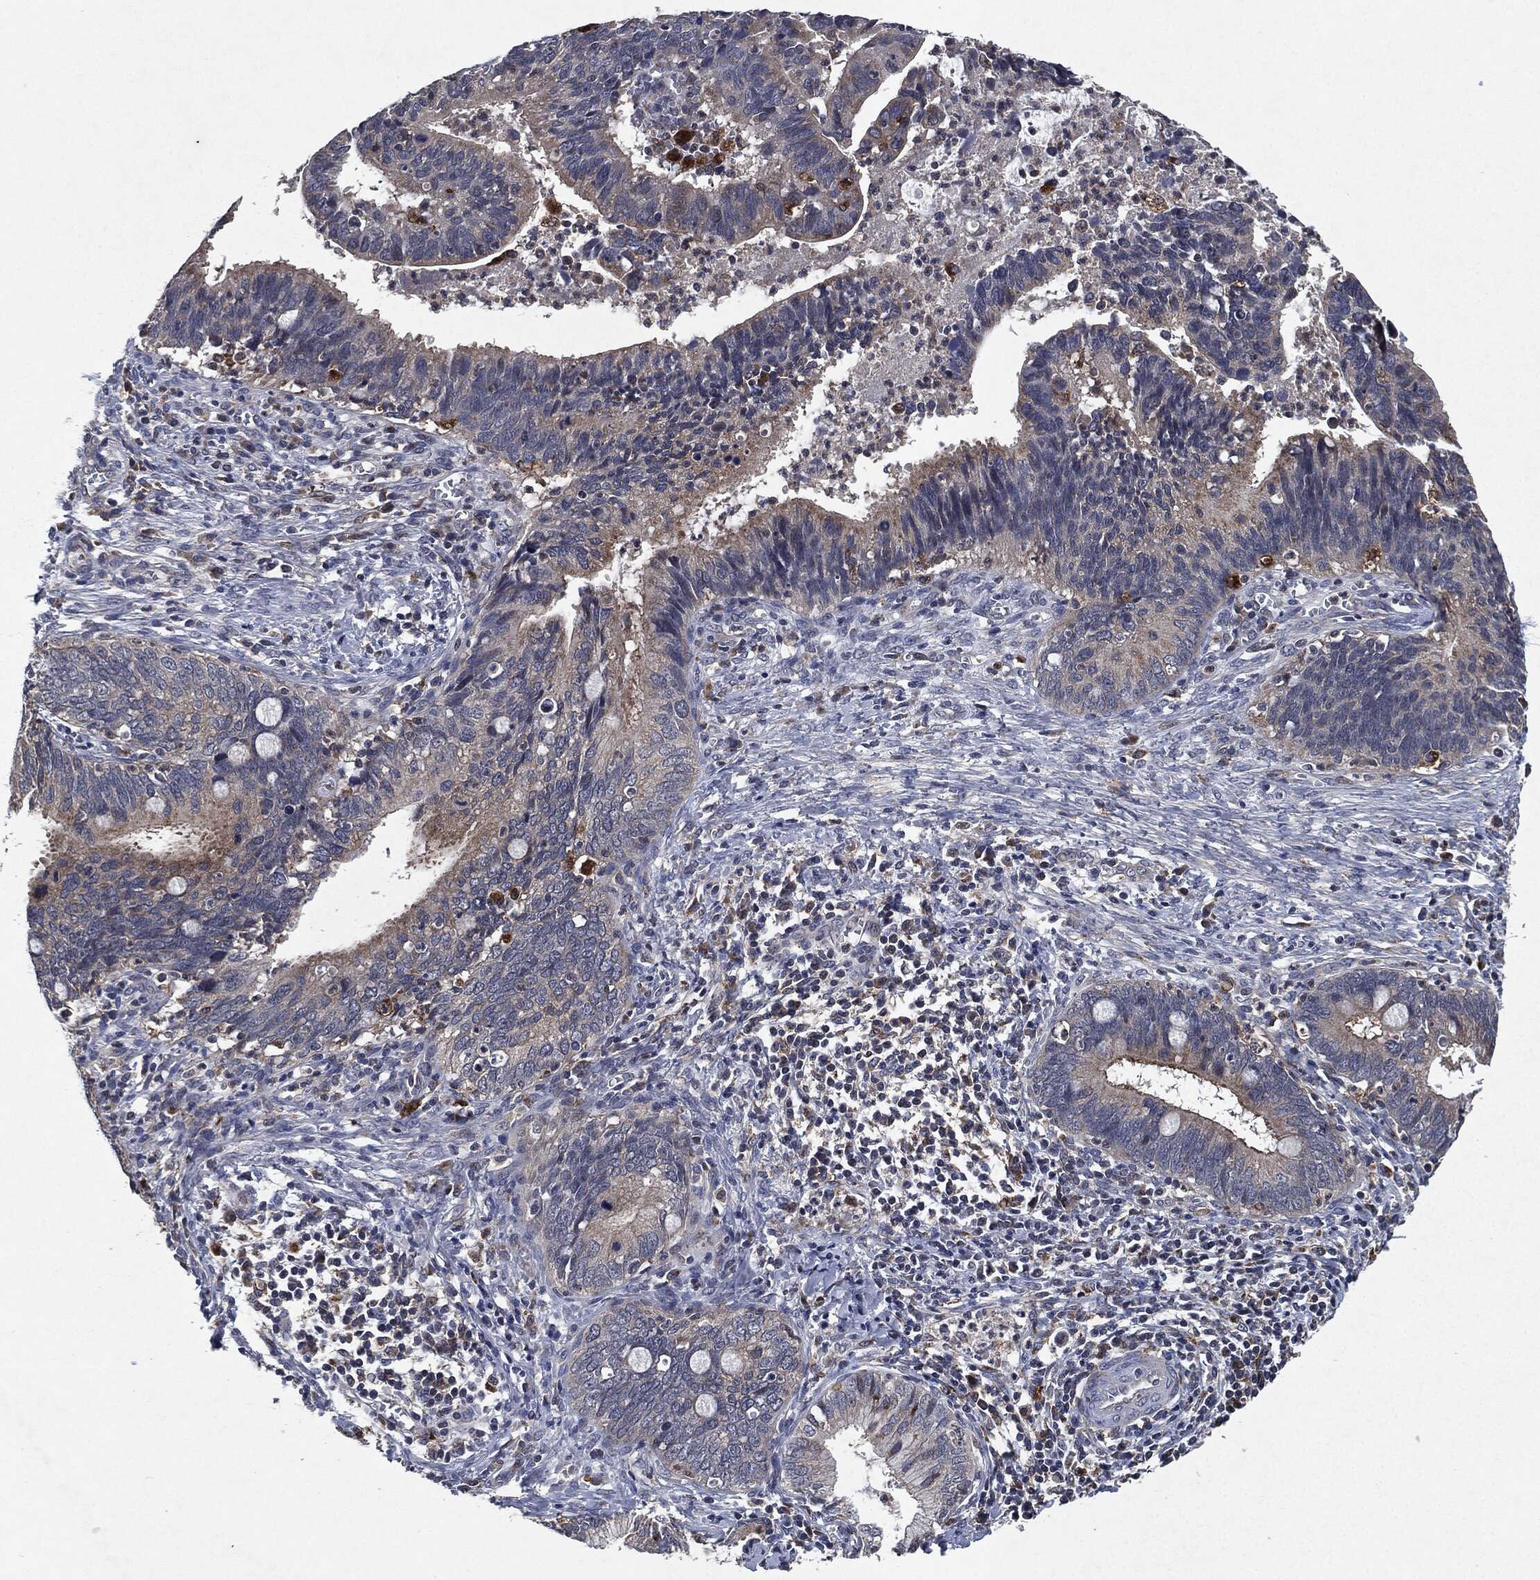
{"staining": {"intensity": "weak", "quantity": "<25%", "location": "cytoplasmic/membranous"}, "tissue": "cervical cancer", "cell_type": "Tumor cells", "image_type": "cancer", "snomed": [{"axis": "morphology", "description": "Adenocarcinoma, NOS"}, {"axis": "topography", "description": "Cervix"}], "caption": "DAB immunohistochemical staining of human adenocarcinoma (cervical) reveals no significant staining in tumor cells. (IHC, brightfield microscopy, high magnification).", "gene": "SLC31A2", "patient": {"sex": "female", "age": 42}}